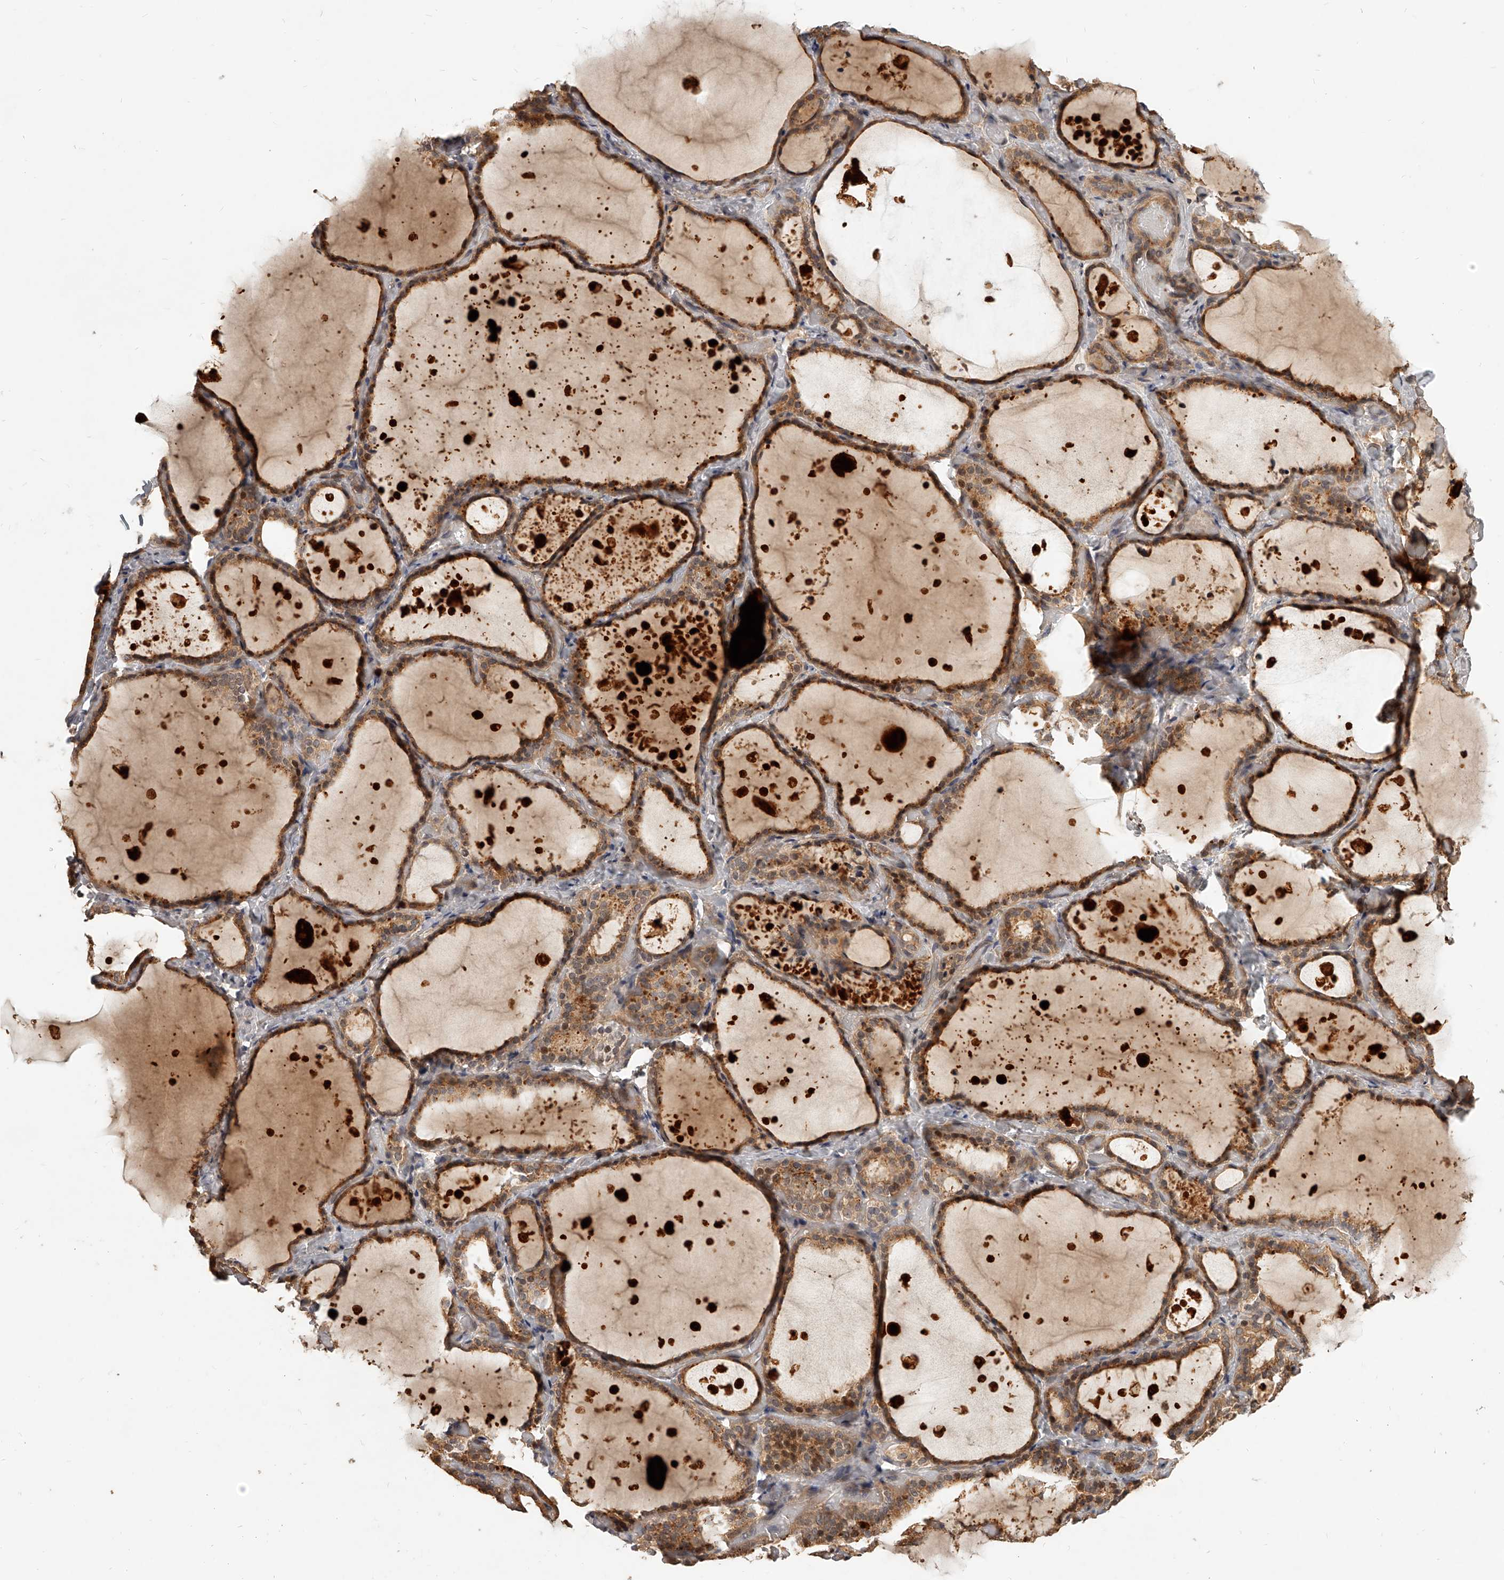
{"staining": {"intensity": "strong", "quantity": ">75%", "location": "cytoplasmic/membranous"}, "tissue": "thyroid gland", "cell_type": "Glandular cells", "image_type": "normal", "snomed": [{"axis": "morphology", "description": "Normal tissue, NOS"}, {"axis": "topography", "description": "Thyroid gland"}], "caption": "This is an image of immunohistochemistry (IHC) staining of benign thyroid gland, which shows strong staining in the cytoplasmic/membranous of glandular cells.", "gene": "SLC37A1", "patient": {"sex": "female", "age": 44}}